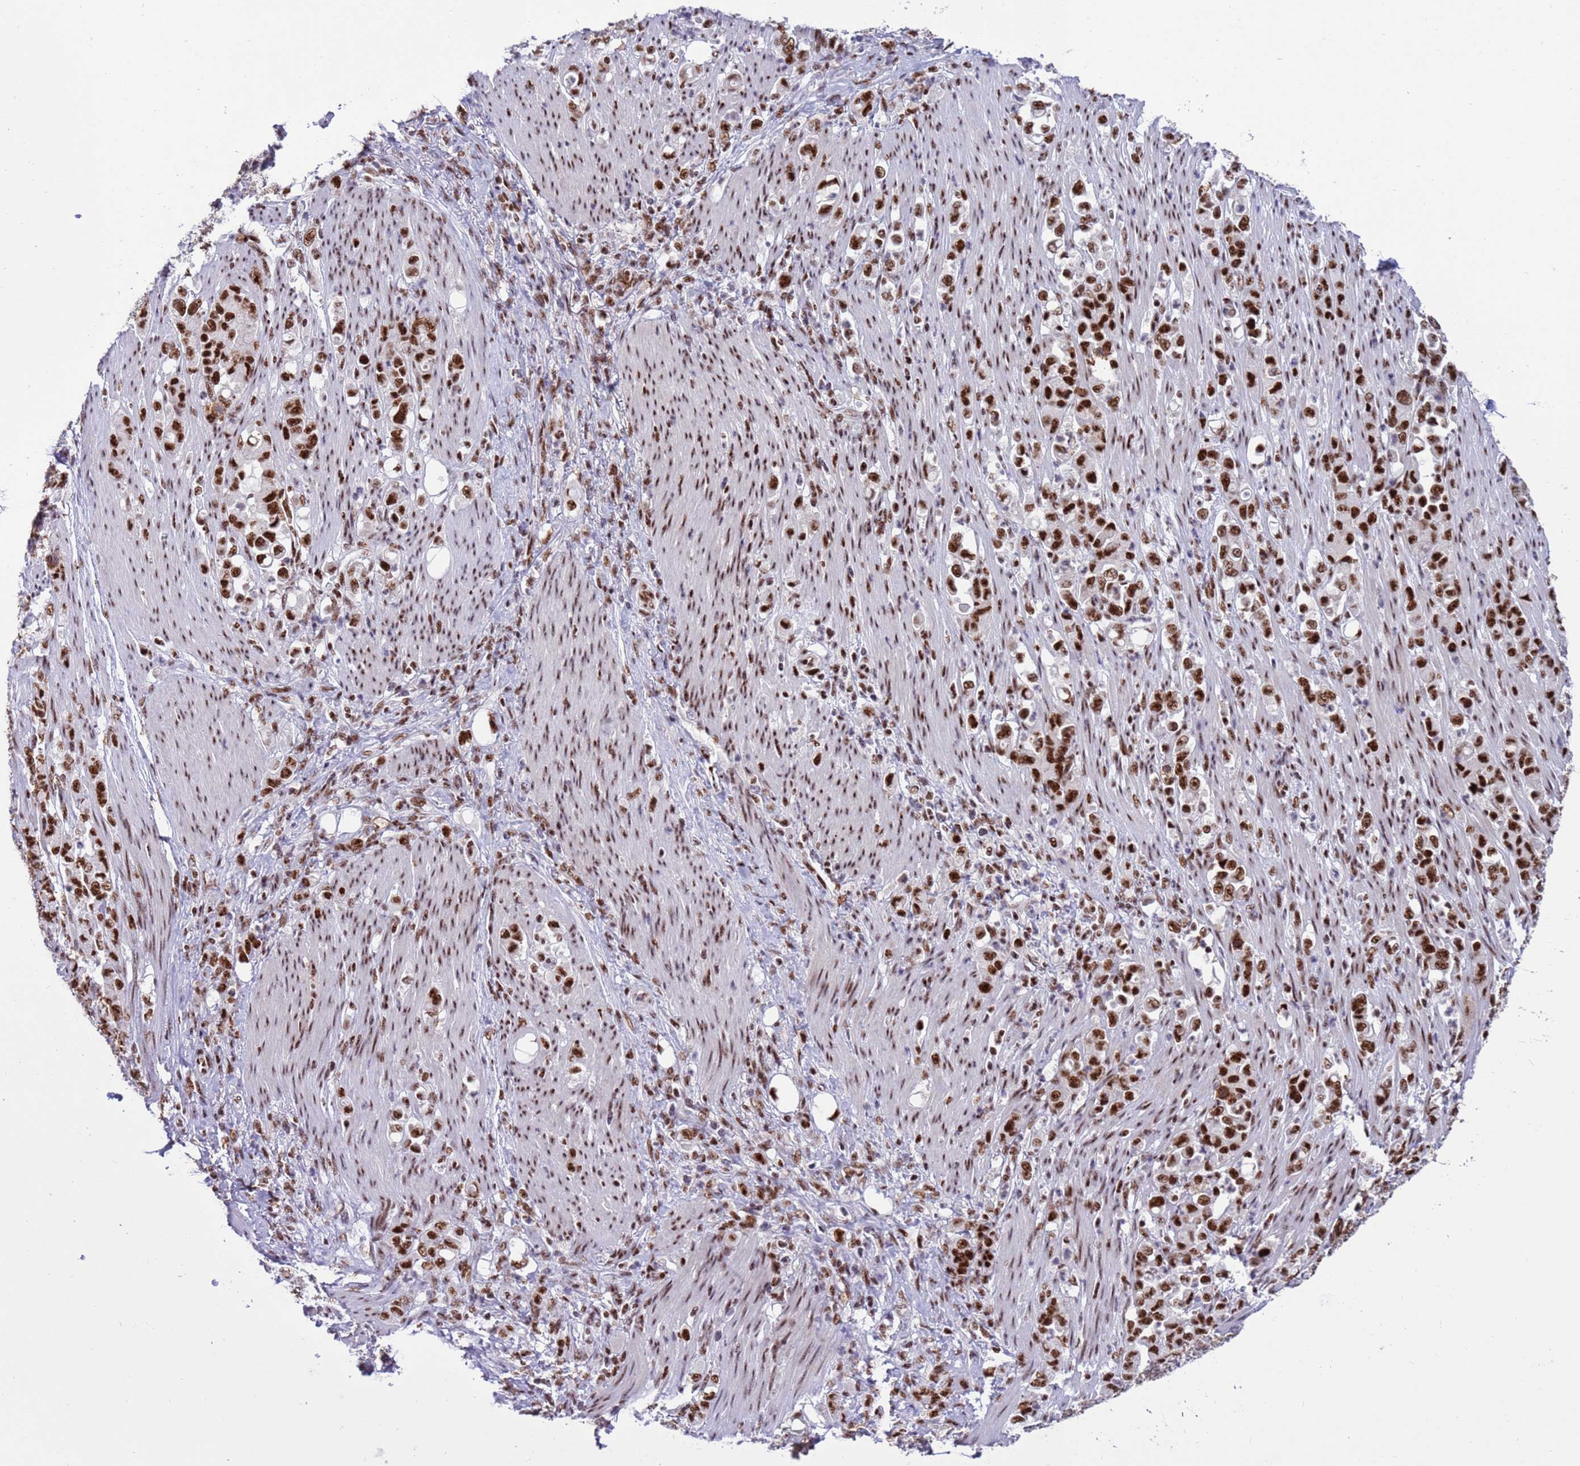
{"staining": {"intensity": "strong", "quantity": ">75%", "location": "nuclear"}, "tissue": "stomach cancer", "cell_type": "Tumor cells", "image_type": "cancer", "snomed": [{"axis": "morphology", "description": "Normal tissue, NOS"}, {"axis": "morphology", "description": "Adenocarcinoma, NOS"}, {"axis": "topography", "description": "Stomach"}], "caption": "Stomach cancer stained with a protein marker displays strong staining in tumor cells.", "gene": "THOC2", "patient": {"sex": "female", "age": 79}}